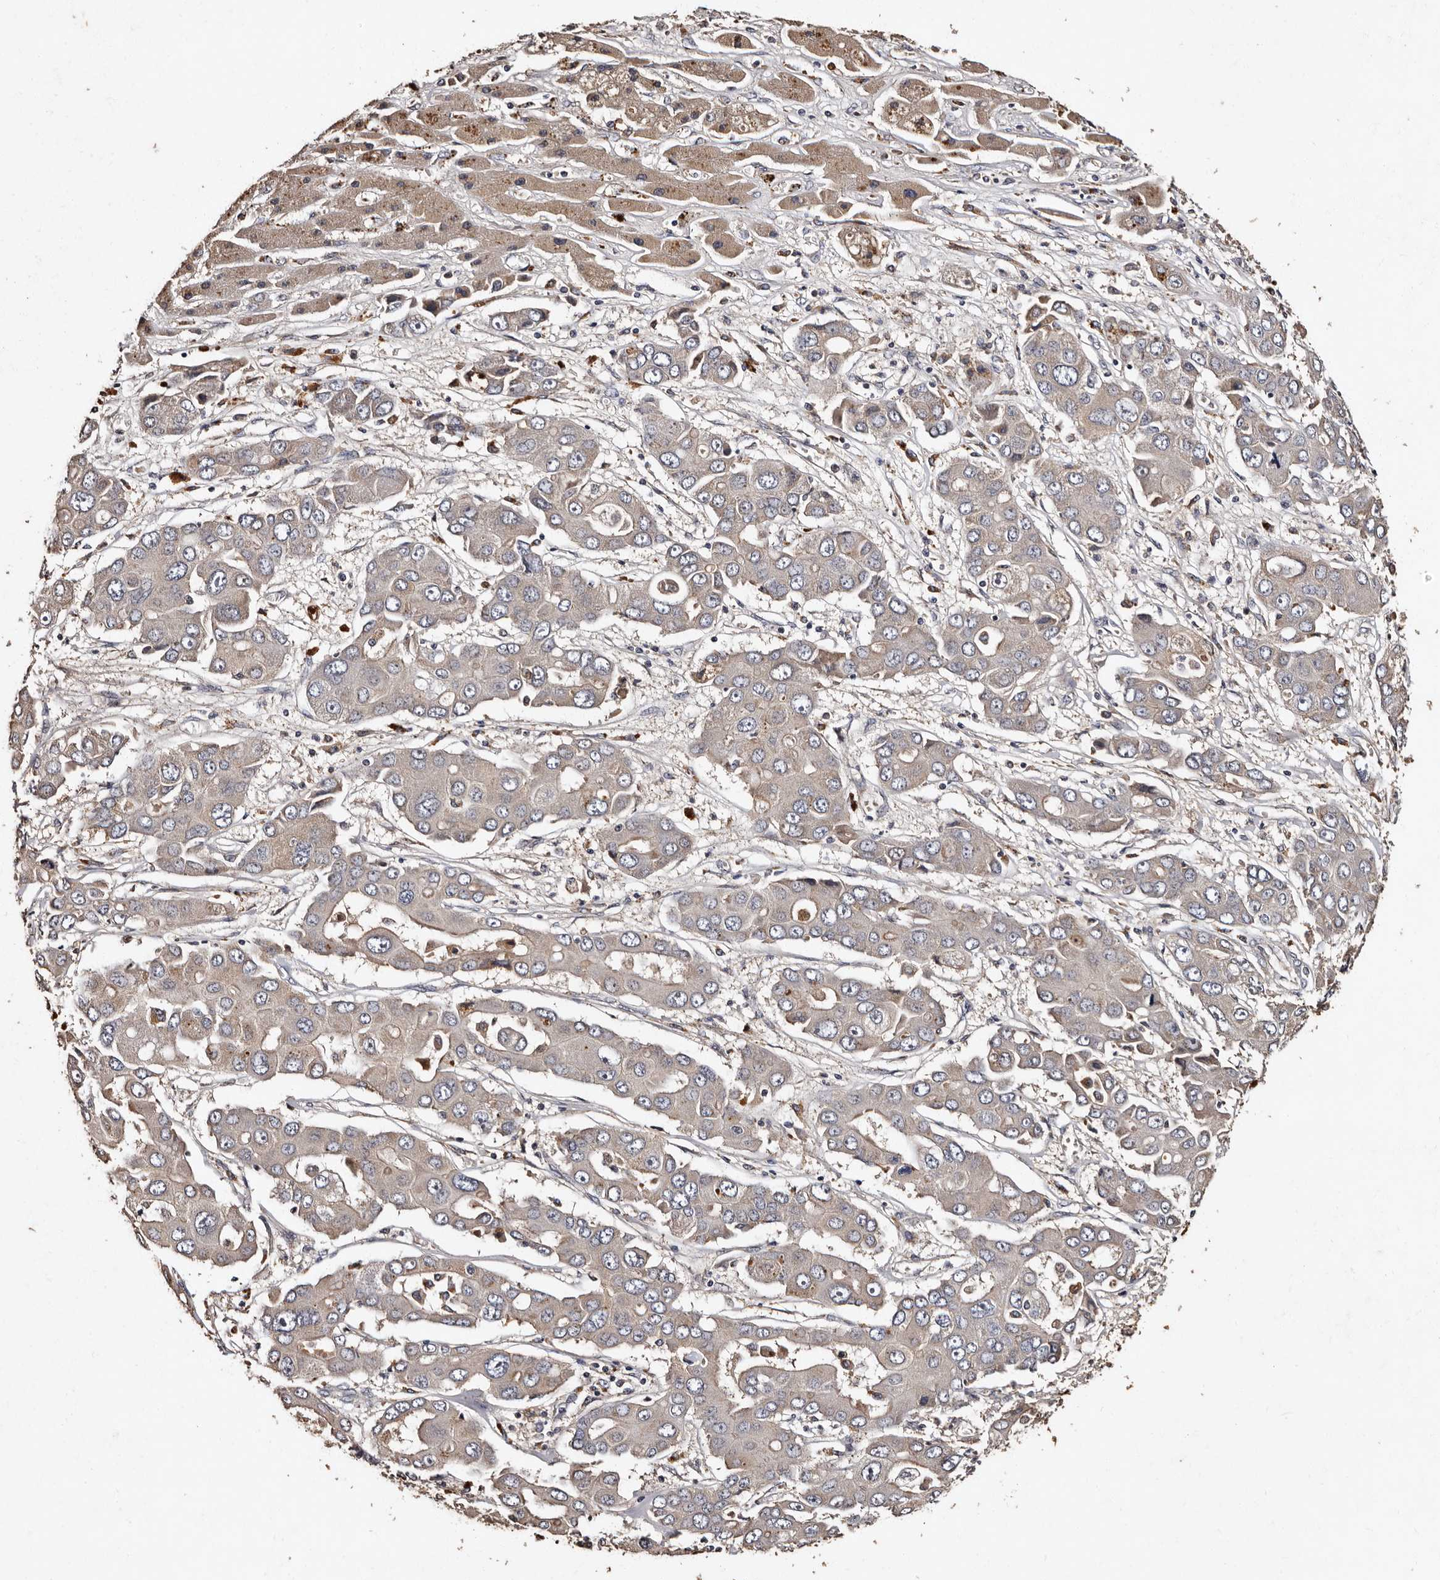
{"staining": {"intensity": "weak", "quantity": "<25%", "location": "cytoplasmic/membranous"}, "tissue": "liver cancer", "cell_type": "Tumor cells", "image_type": "cancer", "snomed": [{"axis": "morphology", "description": "Cholangiocarcinoma"}, {"axis": "topography", "description": "Liver"}], "caption": "Immunohistochemistry (IHC) micrograph of human liver cancer stained for a protein (brown), which shows no staining in tumor cells. Nuclei are stained in blue.", "gene": "ADCK5", "patient": {"sex": "male", "age": 67}}